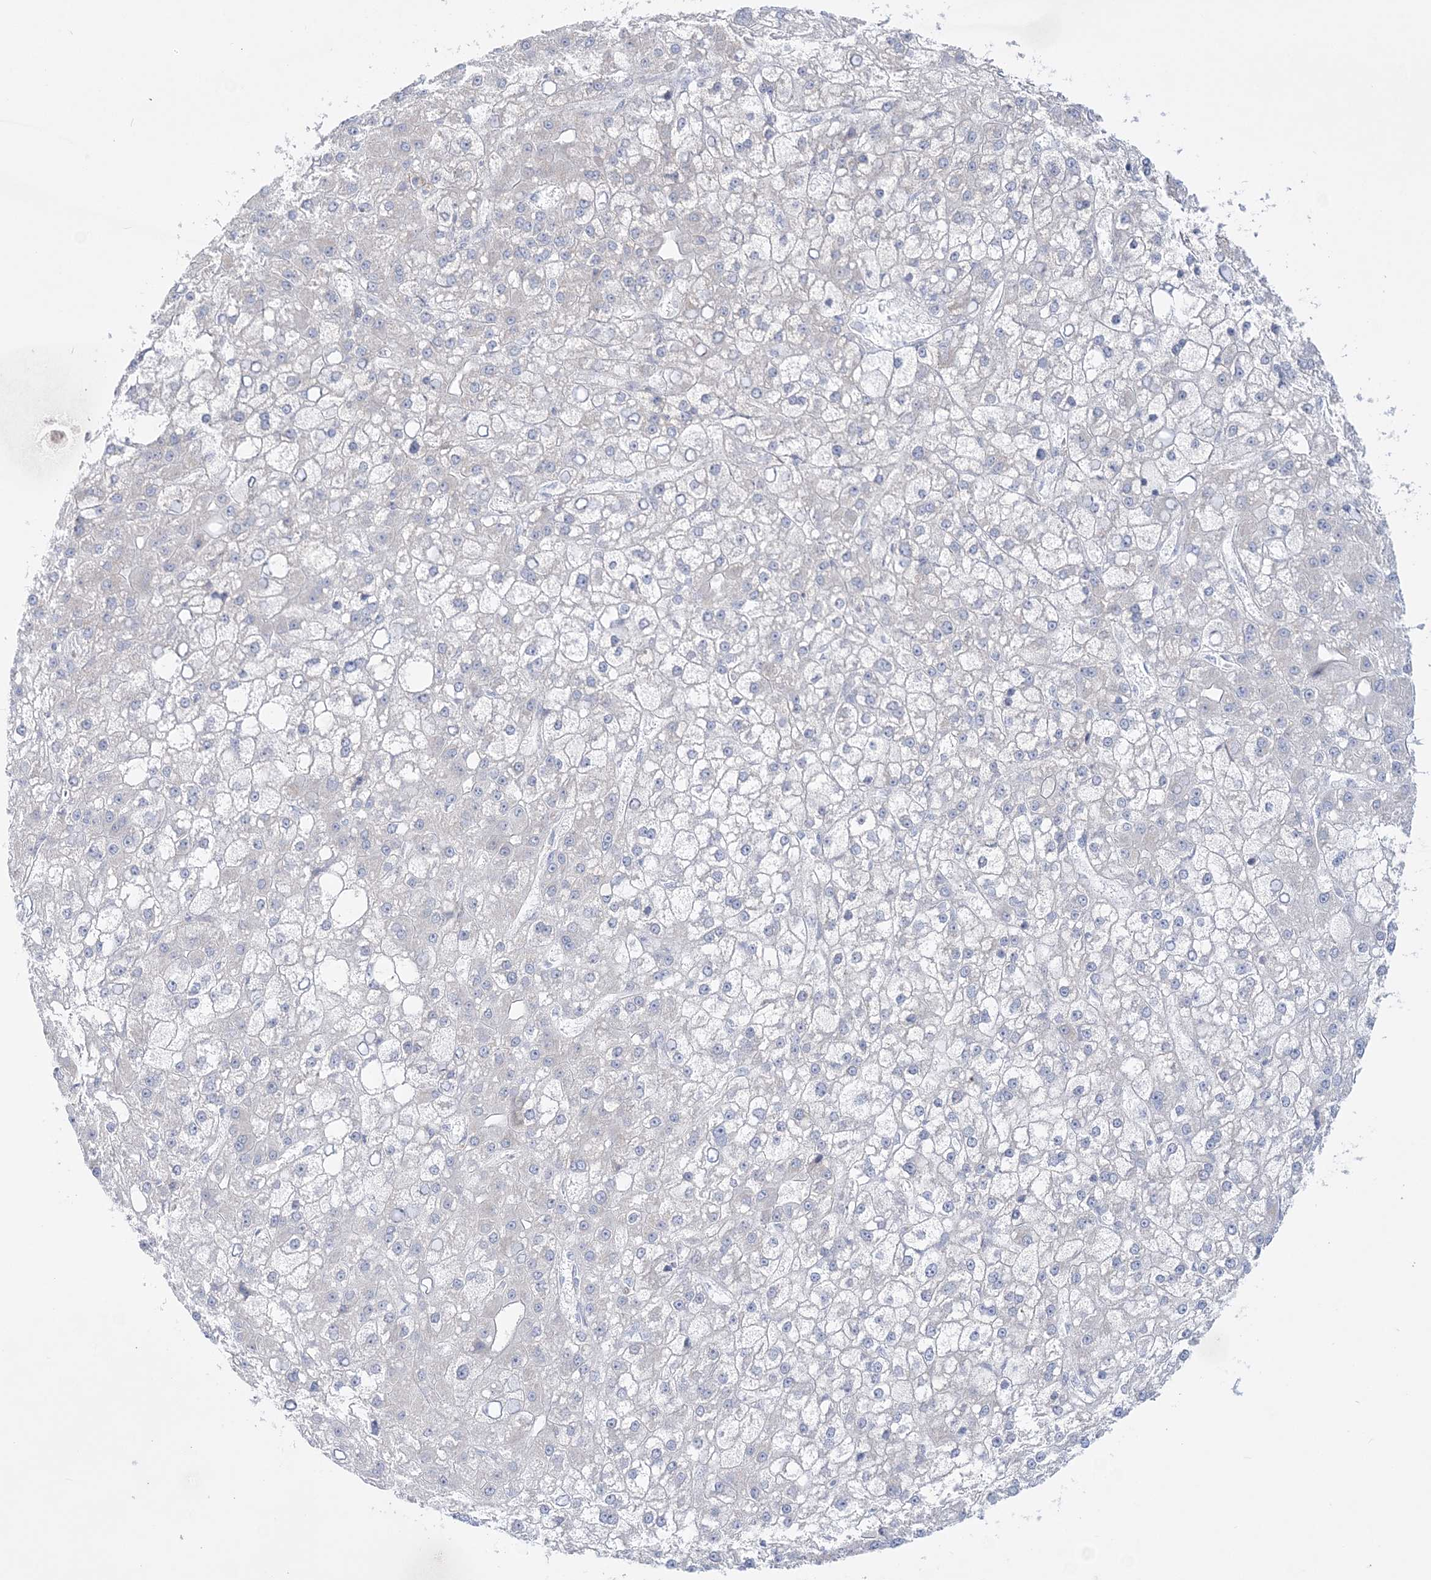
{"staining": {"intensity": "negative", "quantity": "none", "location": "none"}, "tissue": "liver cancer", "cell_type": "Tumor cells", "image_type": "cancer", "snomed": [{"axis": "morphology", "description": "Carcinoma, Hepatocellular, NOS"}, {"axis": "topography", "description": "Liver"}], "caption": "Immunohistochemistry photomicrograph of neoplastic tissue: liver cancer (hepatocellular carcinoma) stained with DAB displays no significant protein staining in tumor cells.", "gene": "SH3BP4", "patient": {"sex": "male", "age": 67}}